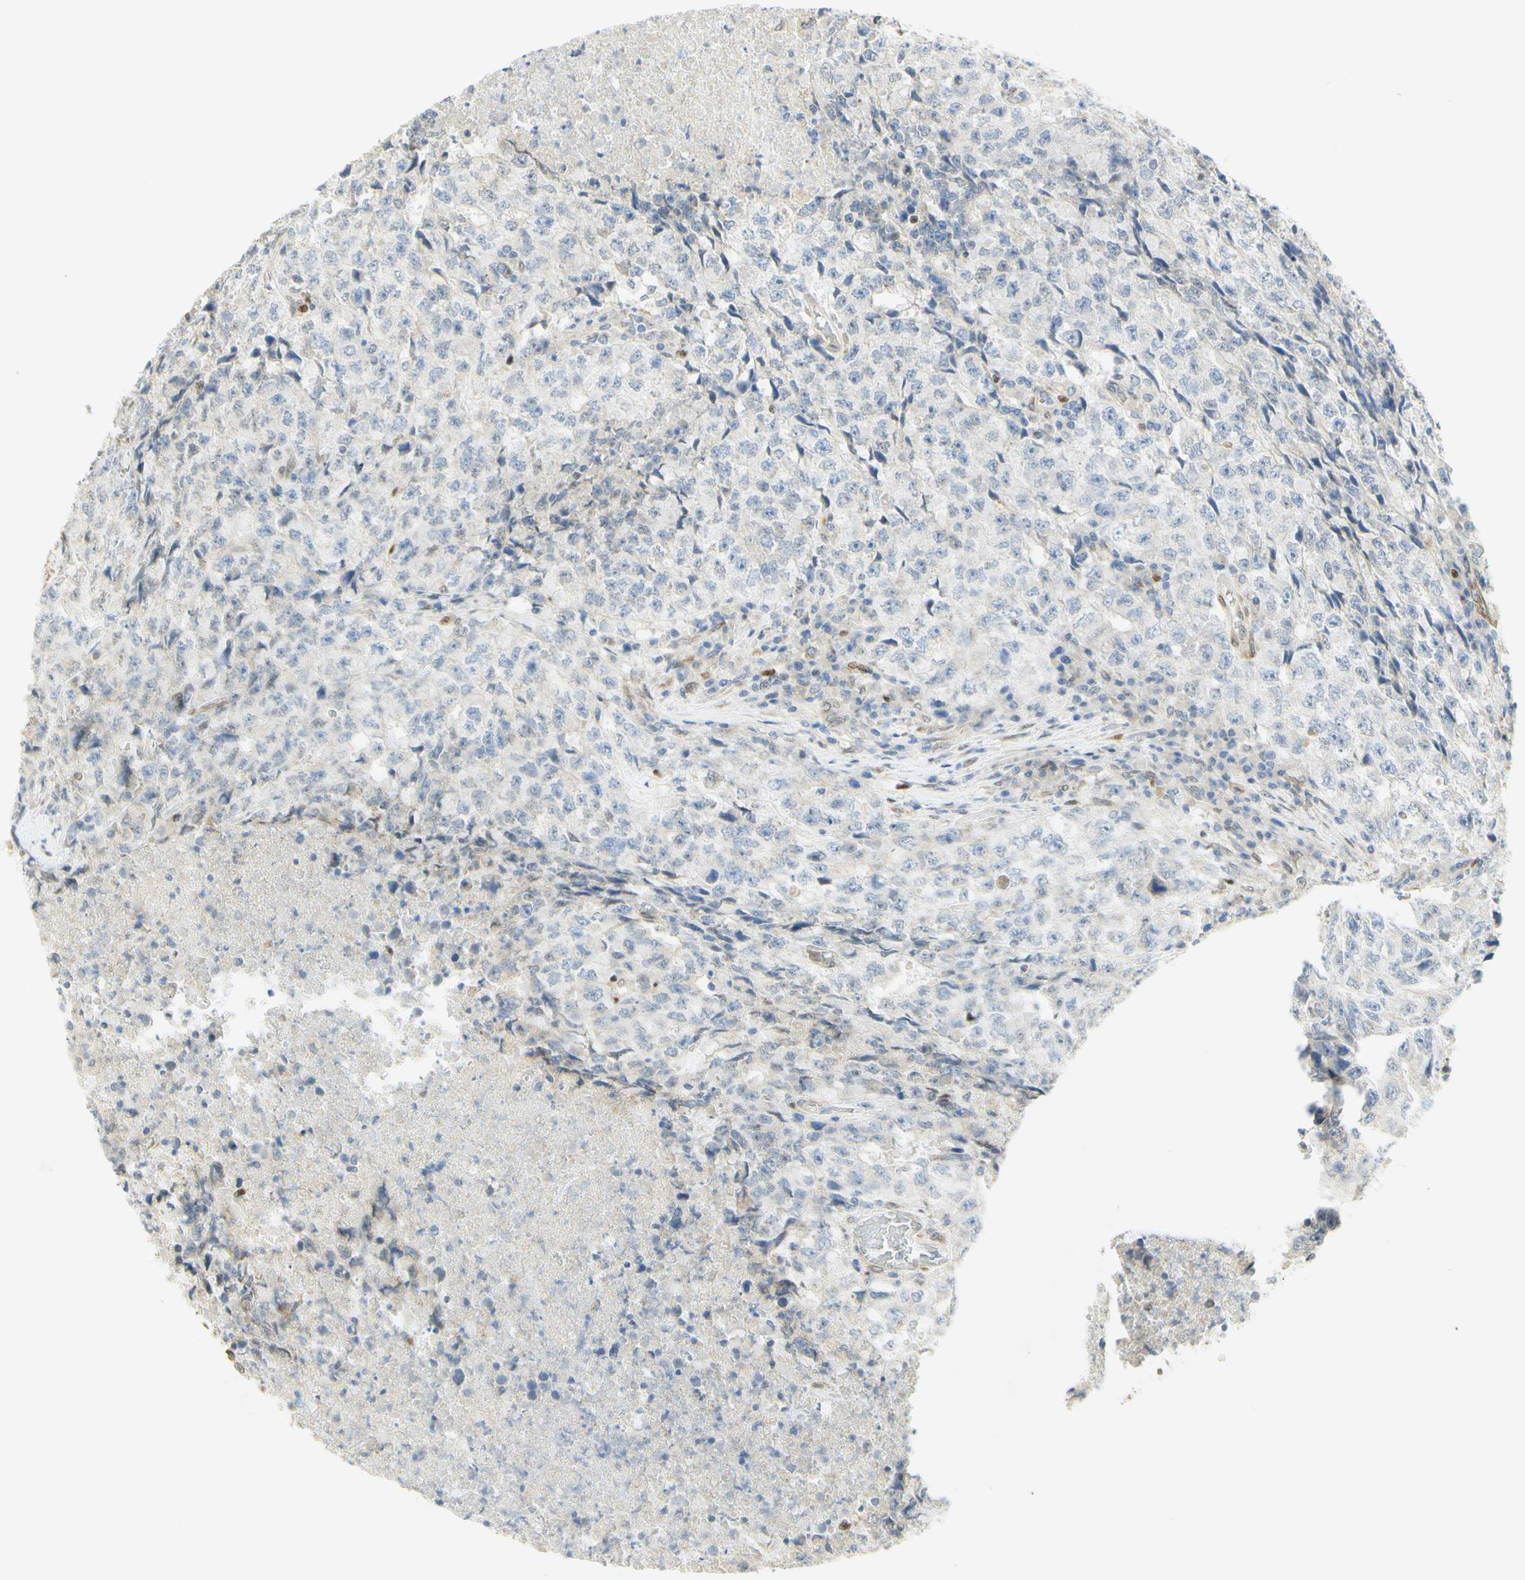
{"staining": {"intensity": "negative", "quantity": "none", "location": "none"}, "tissue": "testis cancer", "cell_type": "Tumor cells", "image_type": "cancer", "snomed": [{"axis": "morphology", "description": "Necrosis, NOS"}, {"axis": "morphology", "description": "Carcinoma, Embryonal, NOS"}, {"axis": "topography", "description": "Testis"}], "caption": "A high-resolution micrograph shows immunohistochemistry staining of testis cancer, which exhibits no significant expression in tumor cells.", "gene": "E2F1", "patient": {"sex": "male", "age": 19}}